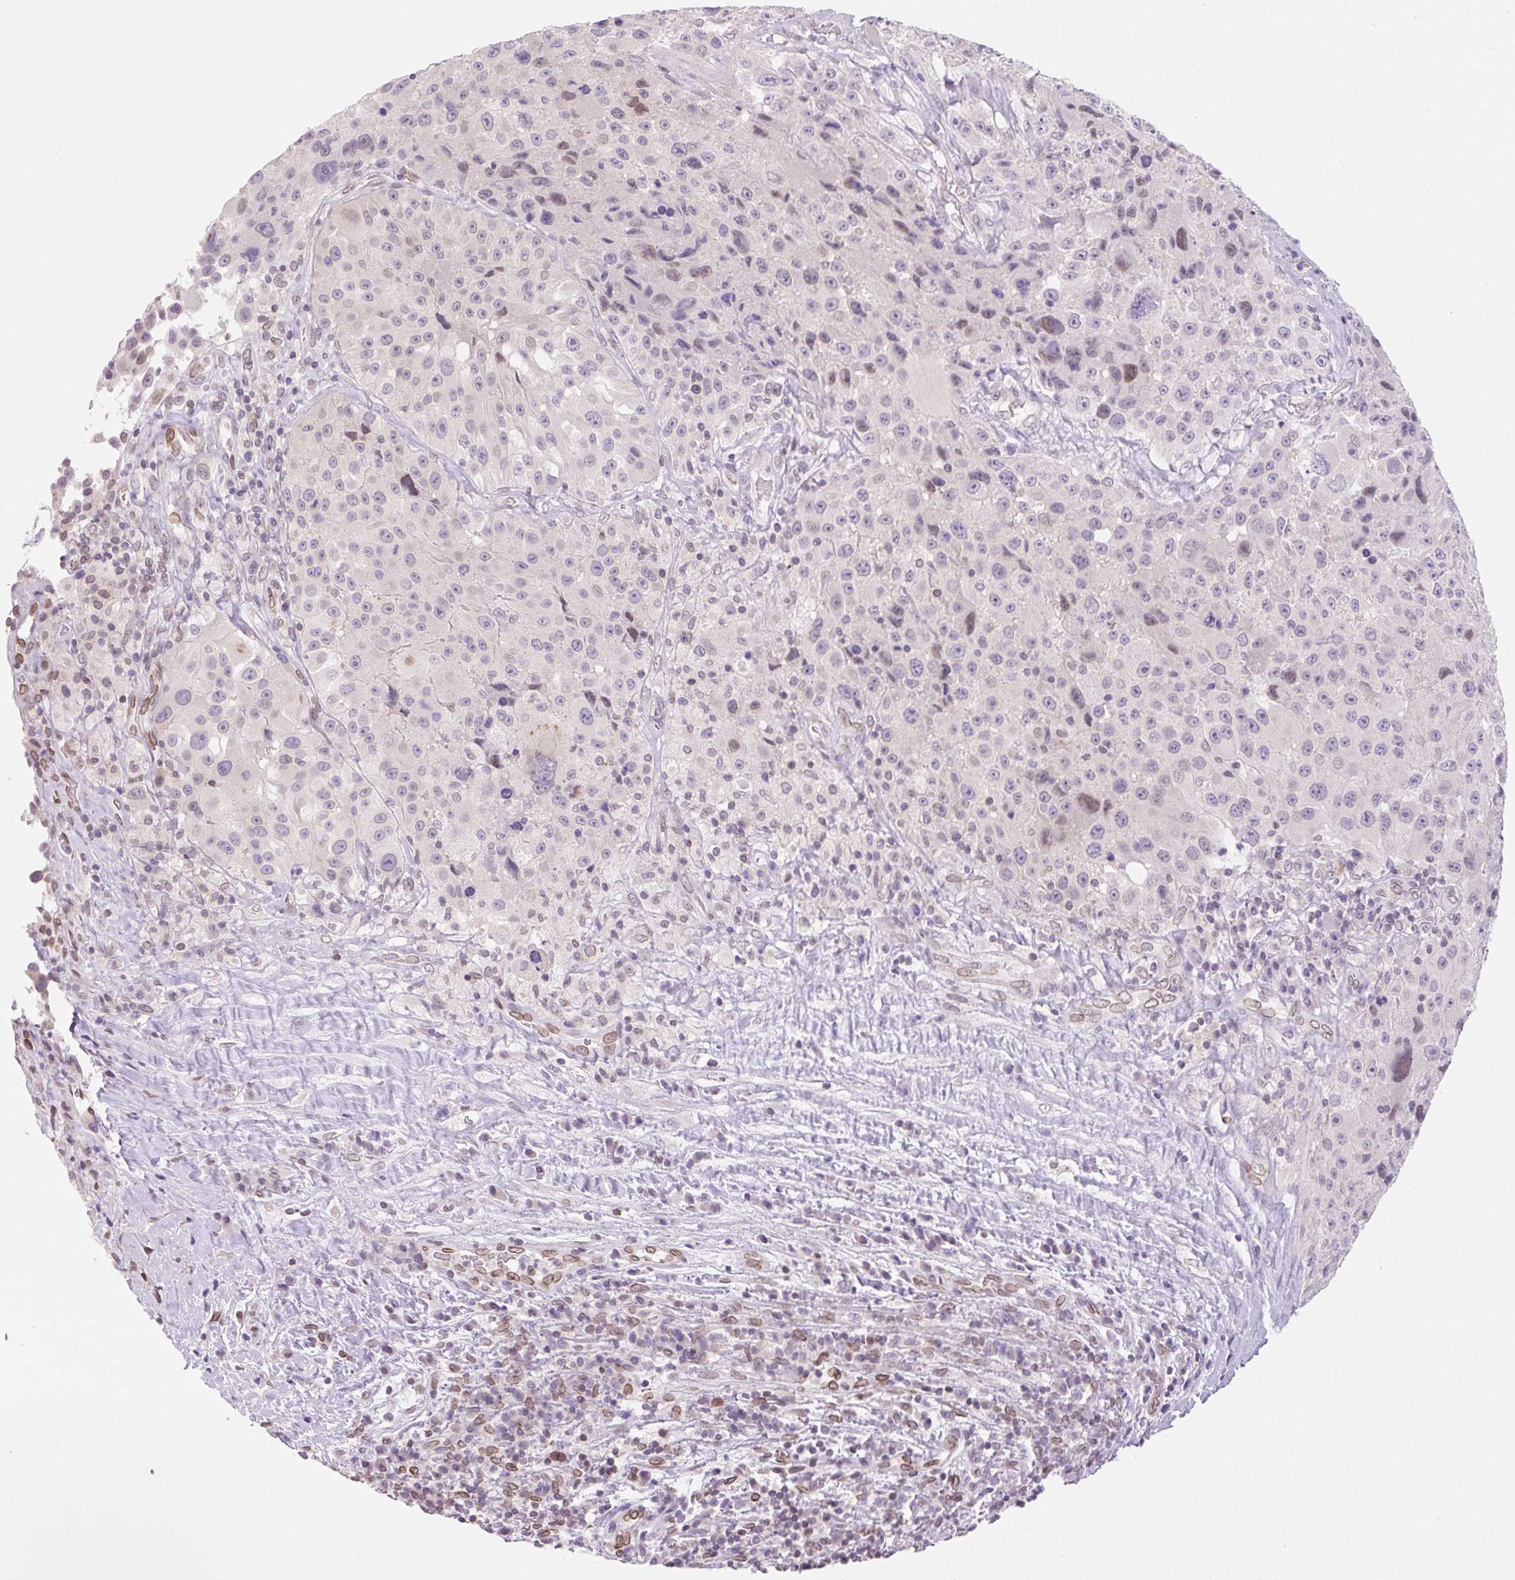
{"staining": {"intensity": "negative", "quantity": "none", "location": "none"}, "tissue": "melanoma", "cell_type": "Tumor cells", "image_type": "cancer", "snomed": [{"axis": "morphology", "description": "Malignant melanoma, Metastatic site"}, {"axis": "topography", "description": "Lymph node"}], "caption": "A high-resolution micrograph shows IHC staining of melanoma, which reveals no significant staining in tumor cells. The staining is performed using DAB brown chromogen with nuclei counter-stained in using hematoxylin.", "gene": "SYNE3", "patient": {"sex": "male", "age": 62}}